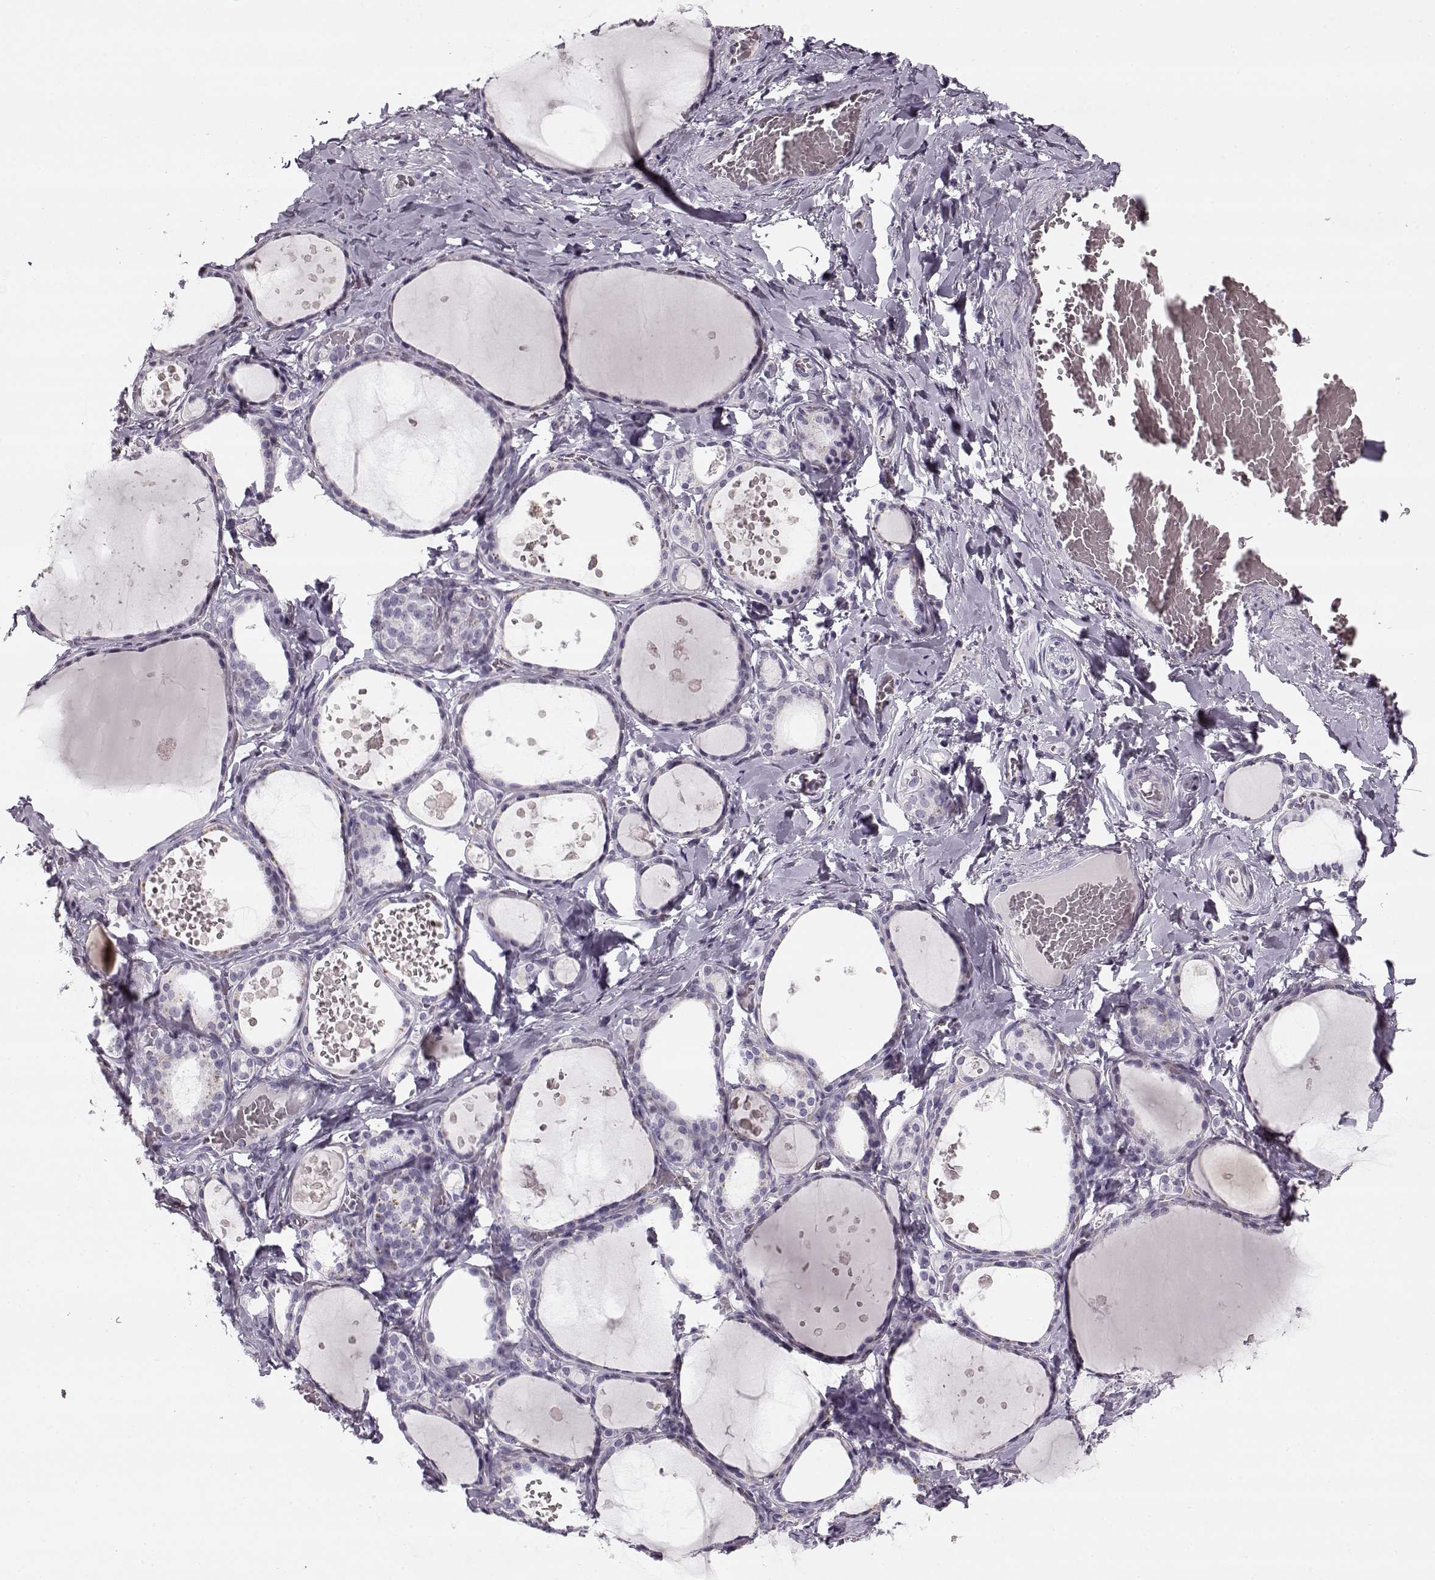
{"staining": {"intensity": "negative", "quantity": "none", "location": "none"}, "tissue": "thyroid gland", "cell_type": "Glandular cells", "image_type": "normal", "snomed": [{"axis": "morphology", "description": "Normal tissue, NOS"}, {"axis": "topography", "description": "Thyroid gland"}], "caption": "High magnification brightfield microscopy of normal thyroid gland stained with DAB (3,3'-diaminobenzidine) (brown) and counterstained with hematoxylin (blue): glandular cells show no significant staining. (DAB immunohistochemistry (IHC) with hematoxylin counter stain).", "gene": "PNMT", "patient": {"sex": "female", "age": 56}}